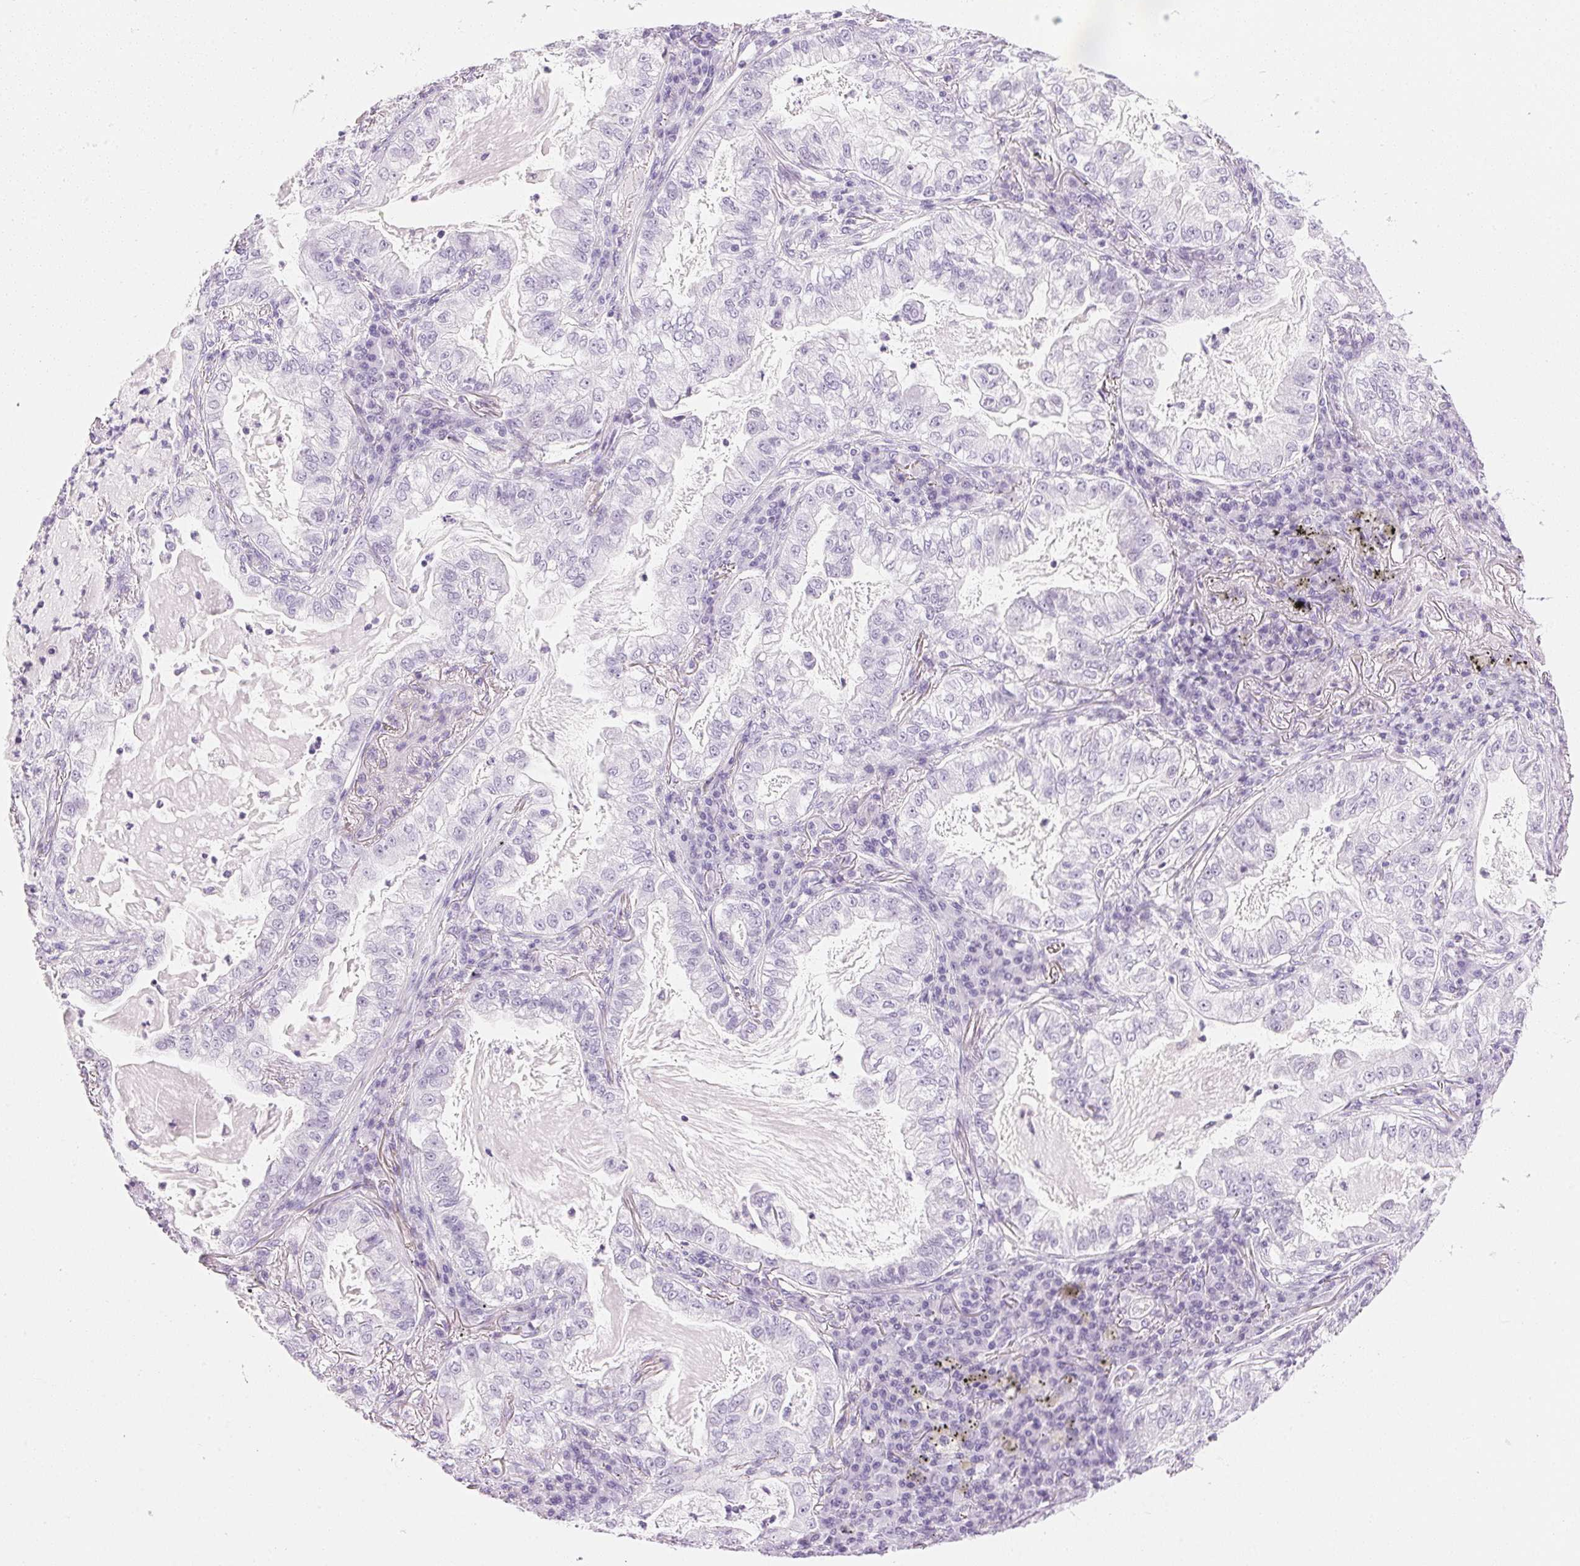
{"staining": {"intensity": "negative", "quantity": "none", "location": "none"}, "tissue": "lung cancer", "cell_type": "Tumor cells", "image_type": "cancer", "snomed": [{"axis": "morphology", "description": "Adenocarcinoma, NOS"}, {"axis": "topography", "description": "Lung"}], "caption": "Lung cancer stained for a protein using immunohistochemistry (IHC) reveals no expression tumor cells.", "gene": "IGFBP1", "patient": {"sex": "female", "age": 73}}